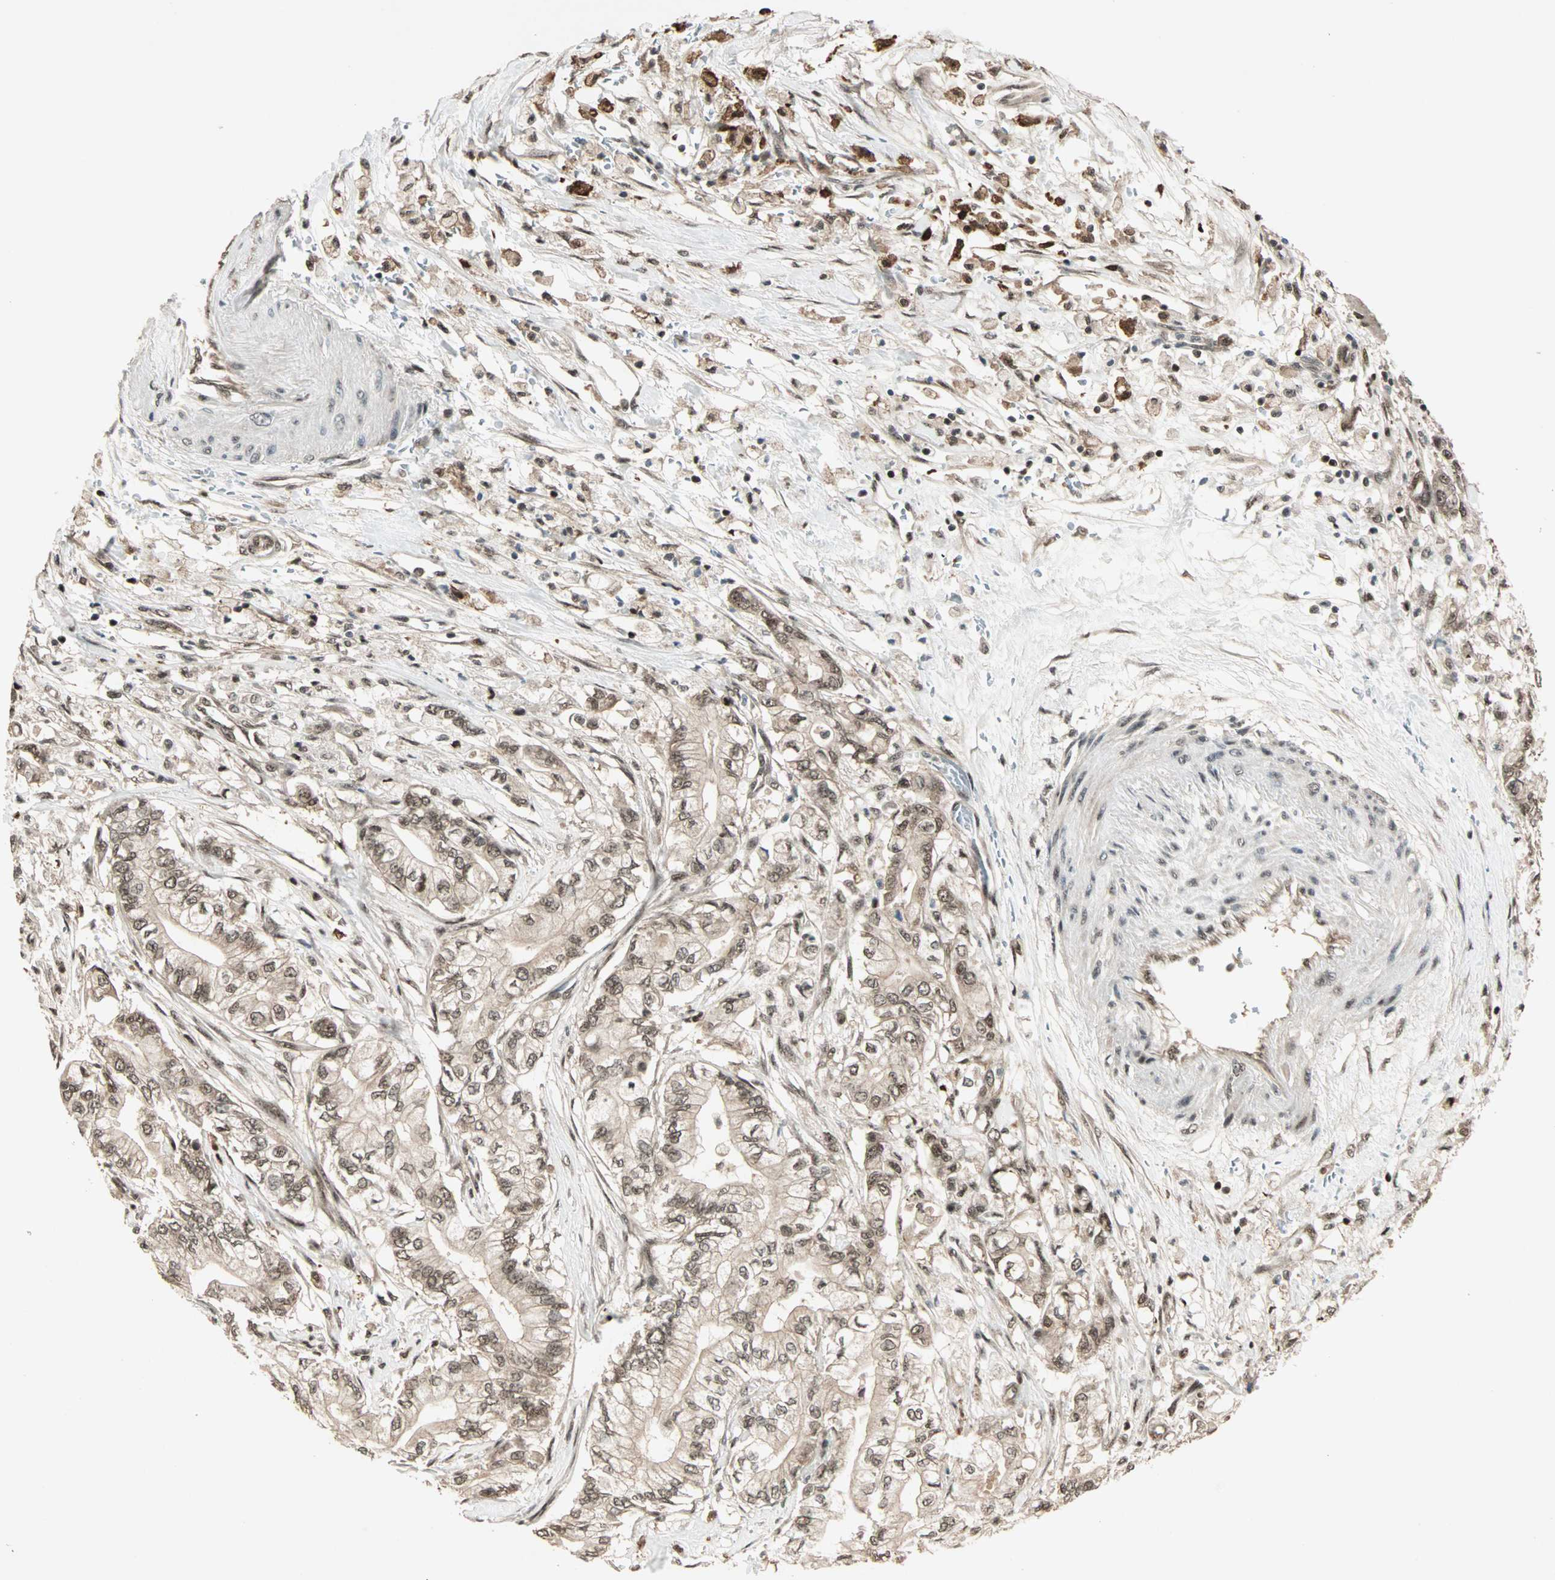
{"staining": {"intensity": "moderate", "quantity": ">75%", "location": "cytoplasmic/membranous,nuclear"}, "tissue": "pancreatic cancer", "cell_type": "Tumor cells", "image_type": "cancer", "snomed": [{"axis": "morphology", "description": "Adenocarcinoma, NOS"}, {"axis": "topography", "description": "Pancreas"}], "caption": "Immunohistochemistry image of neoplastic tissue: human pancreatic cancer (adenocarcinoma) stained using immunohistochemistry exhibits medium levels of moderate protein expression localized specifically in the cytoplasmic/membranous and nuclear of tumor cells, appearing as a cytoplasmic/membranous and nuclear brown color.", "gene": "ZNF44", "patient": {"sex": "male", "age": 70}}